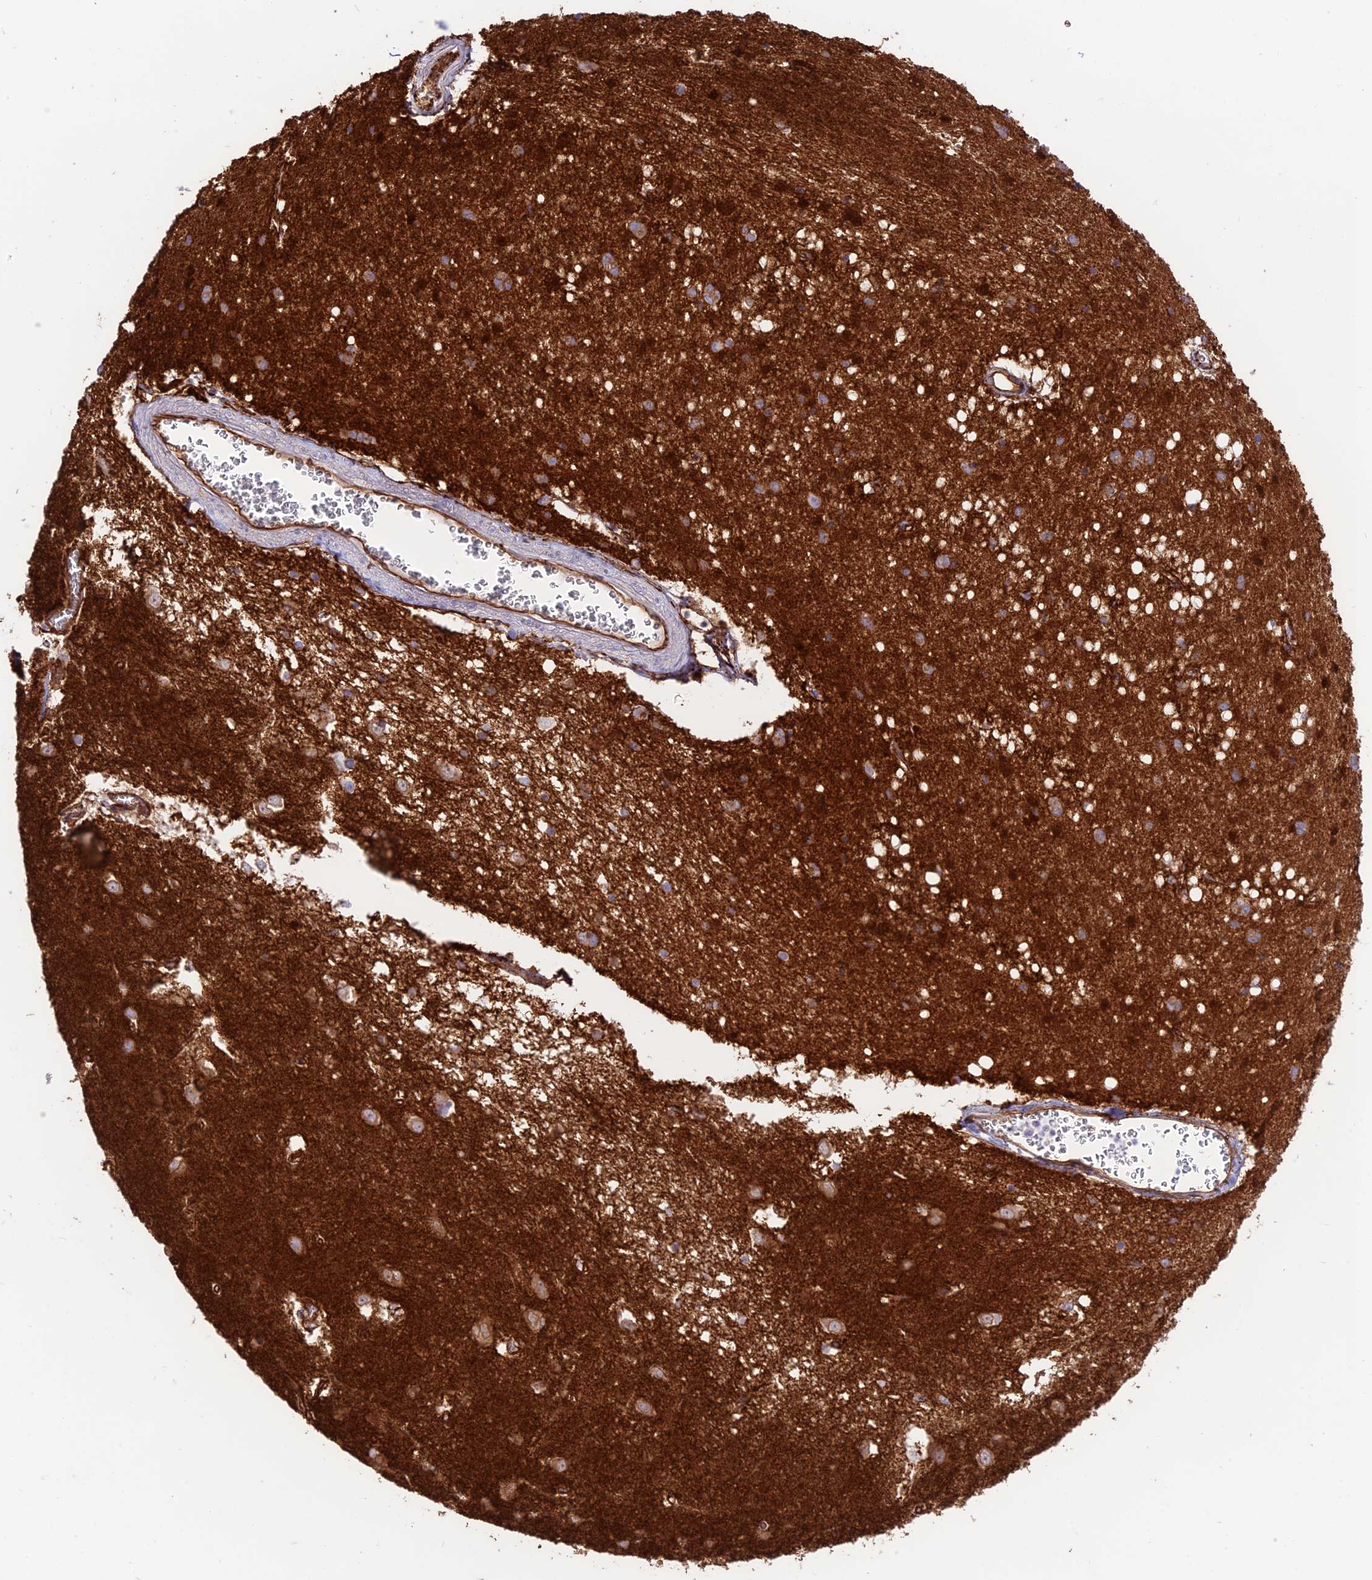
{"staining": {"intensity": "strong", "quantity": "<25%", "location": "cytoplasmic/membranous"}, "tissue": "caudate", "cell_type": "Glial cells", "image_type": "normal", "snomed": [{"axis": "morphology", "description": "Normal tissue, NOS"}, {"axis": "topography", "description": "Lateral ventricle wall"}], "caption": "Strong cytoplasmic/membranous positivity is present in about <25% of glial cells in unremarkable caudate.", "gene": "YPEL5", "patient": {"sex": "male", "age": 37}}